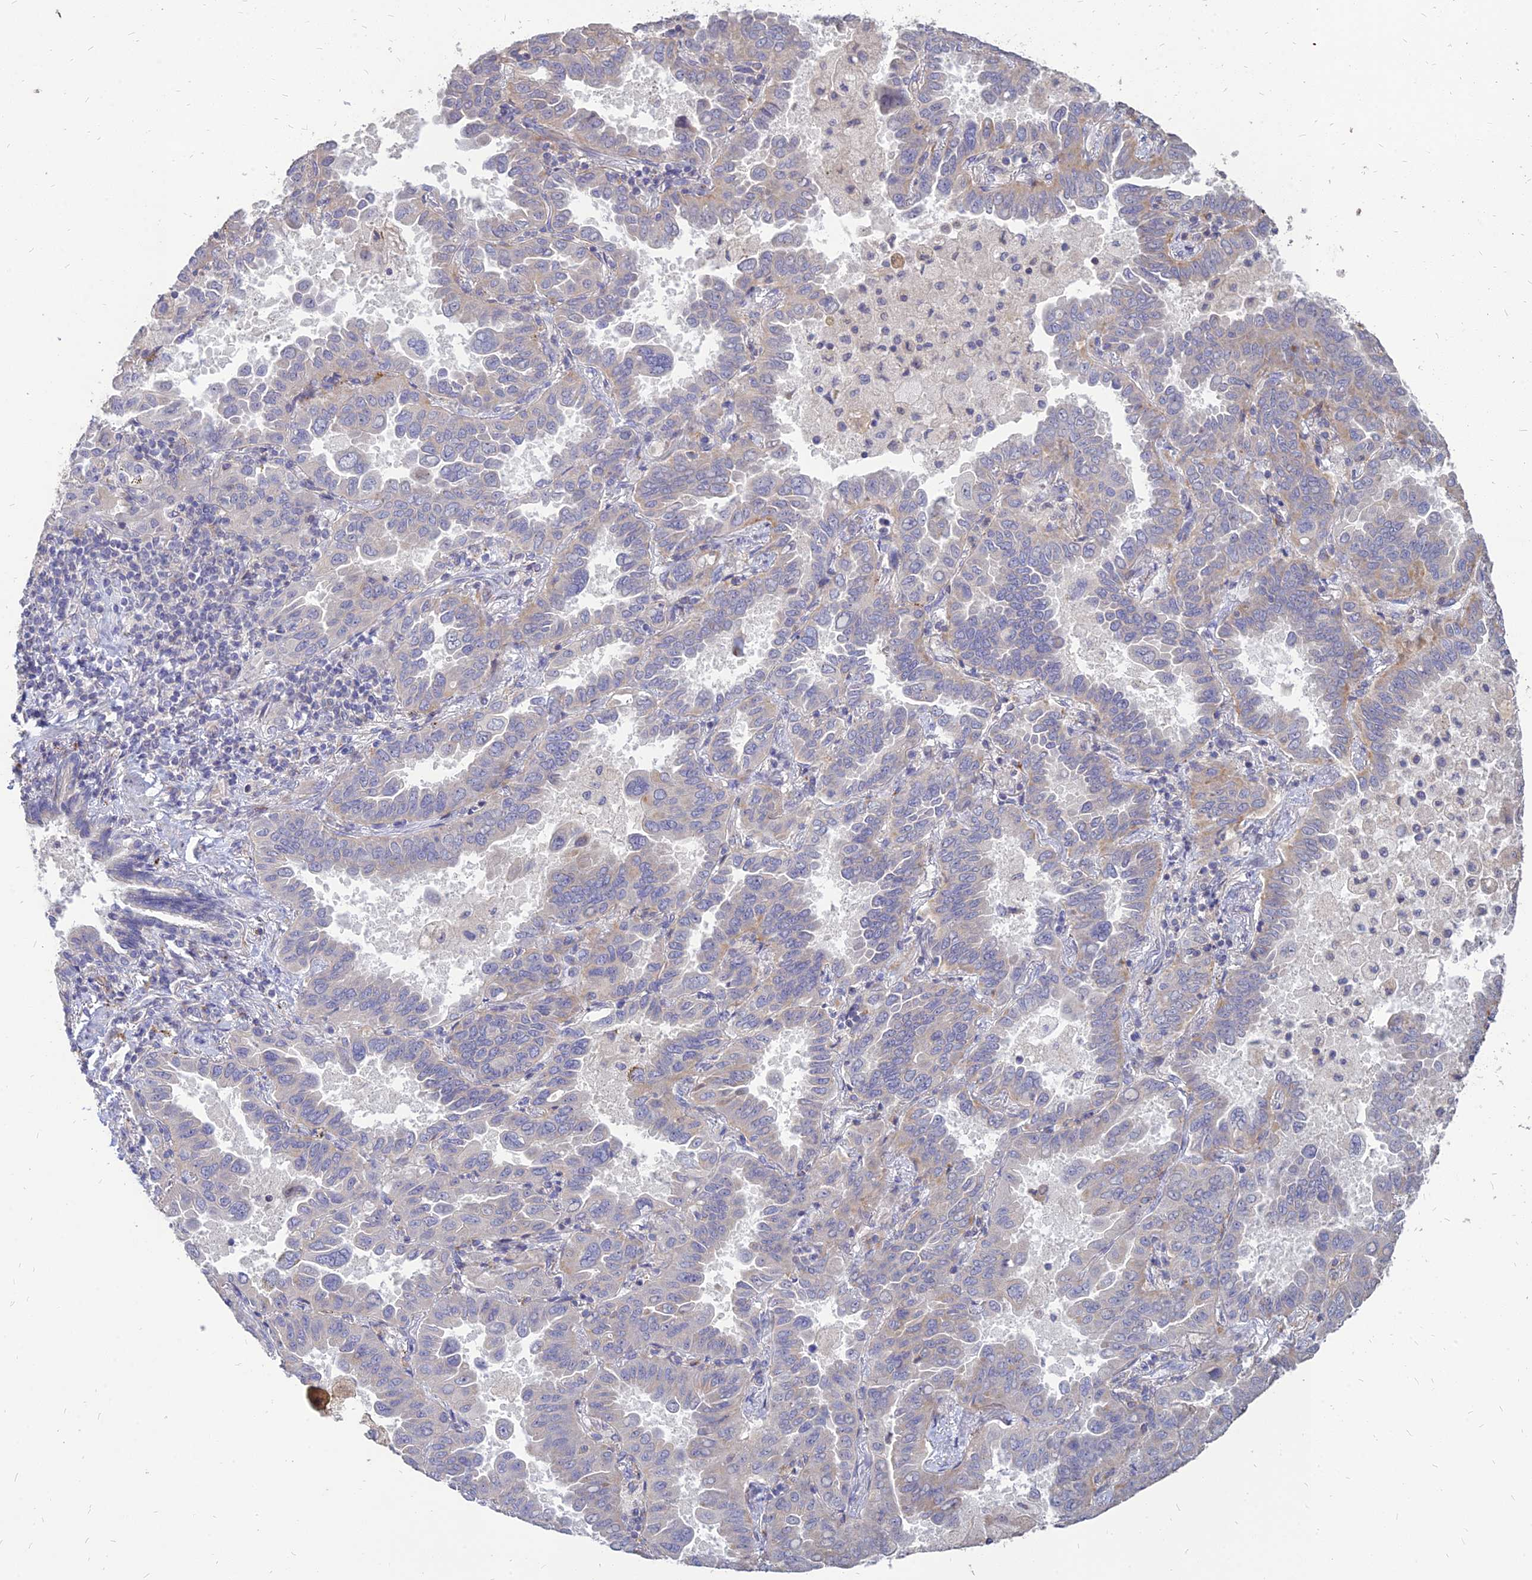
{"staining": {"intensity": "weak", "quantity": "<25%", "location": "cytoplasmic/membranous"}, "tissue": "lung cancer", "cell_type": "Tumor cells", "image_type": "cancer", "snomed": [{"axis": "morphology", "description": "Adenocarcinoma, NOS"}, {"axis": "topography", "description": "Lung"}], "caption": "Human lung adenocarcinoma stained for a protein using immunohistochemistry (IHC) reveals no staining in tumor cells.", "gene": "ST3GAL6", "patient": {"sex": "male", "age": 64}}